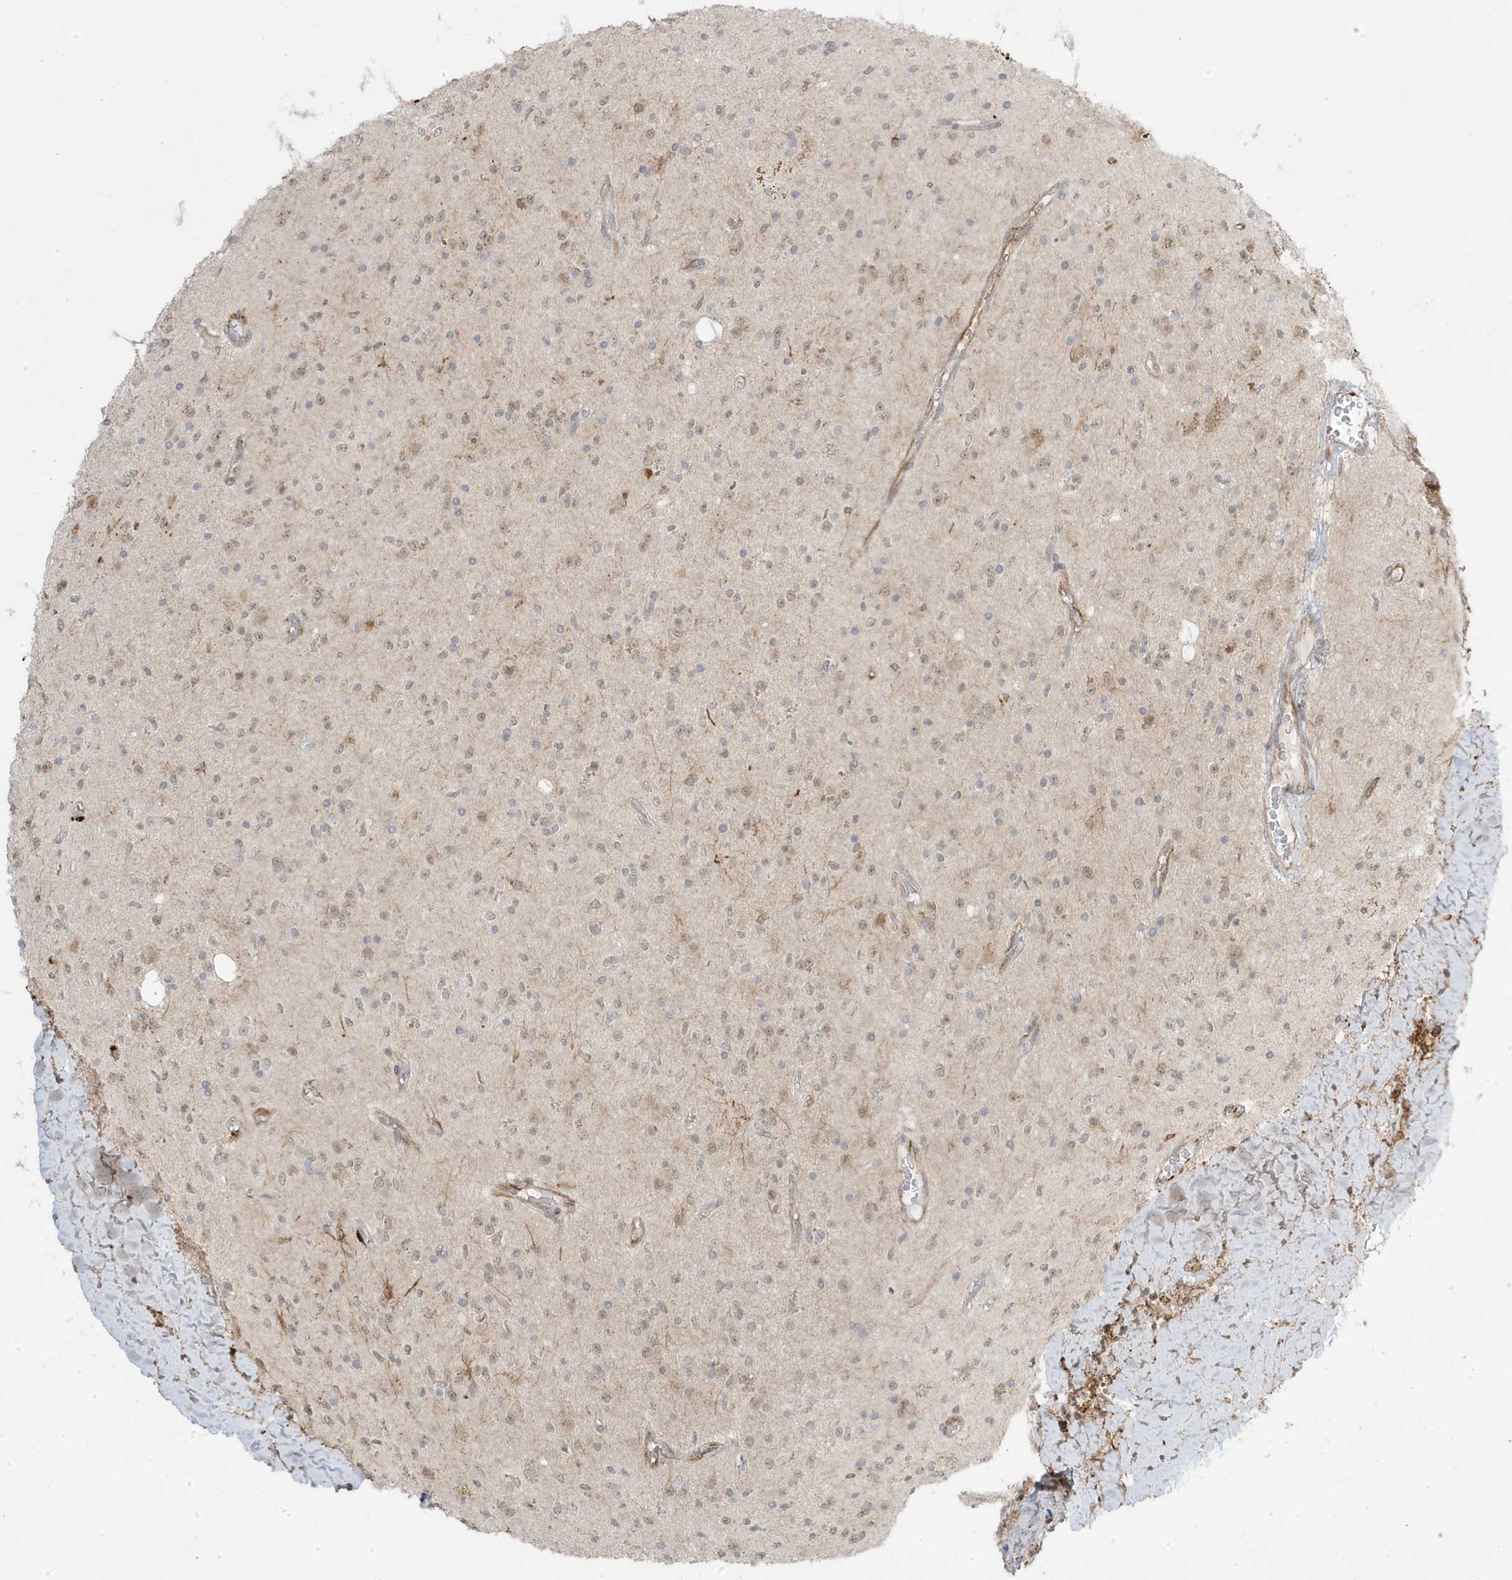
{"staining": {"intensity": "moderate", "quantity": ">75%", "location": "nuclear"}, "tissue": "glioma", "cell_type": "Tumor cells", "image_type": "cancer", "snomed": [{"axis": "morphology", "description": "Glioma, malignant, High grade"}, {"axis": "topography", "description": "Brain"}], "caption": "There is medium levels of moderate nuclear positivity in tumor cells of glioma, as demonstrated by immunohistochemical staining (brown color).", "gene": "ADAMTSL3", "patient": {"sex": "male", "age": 34}}